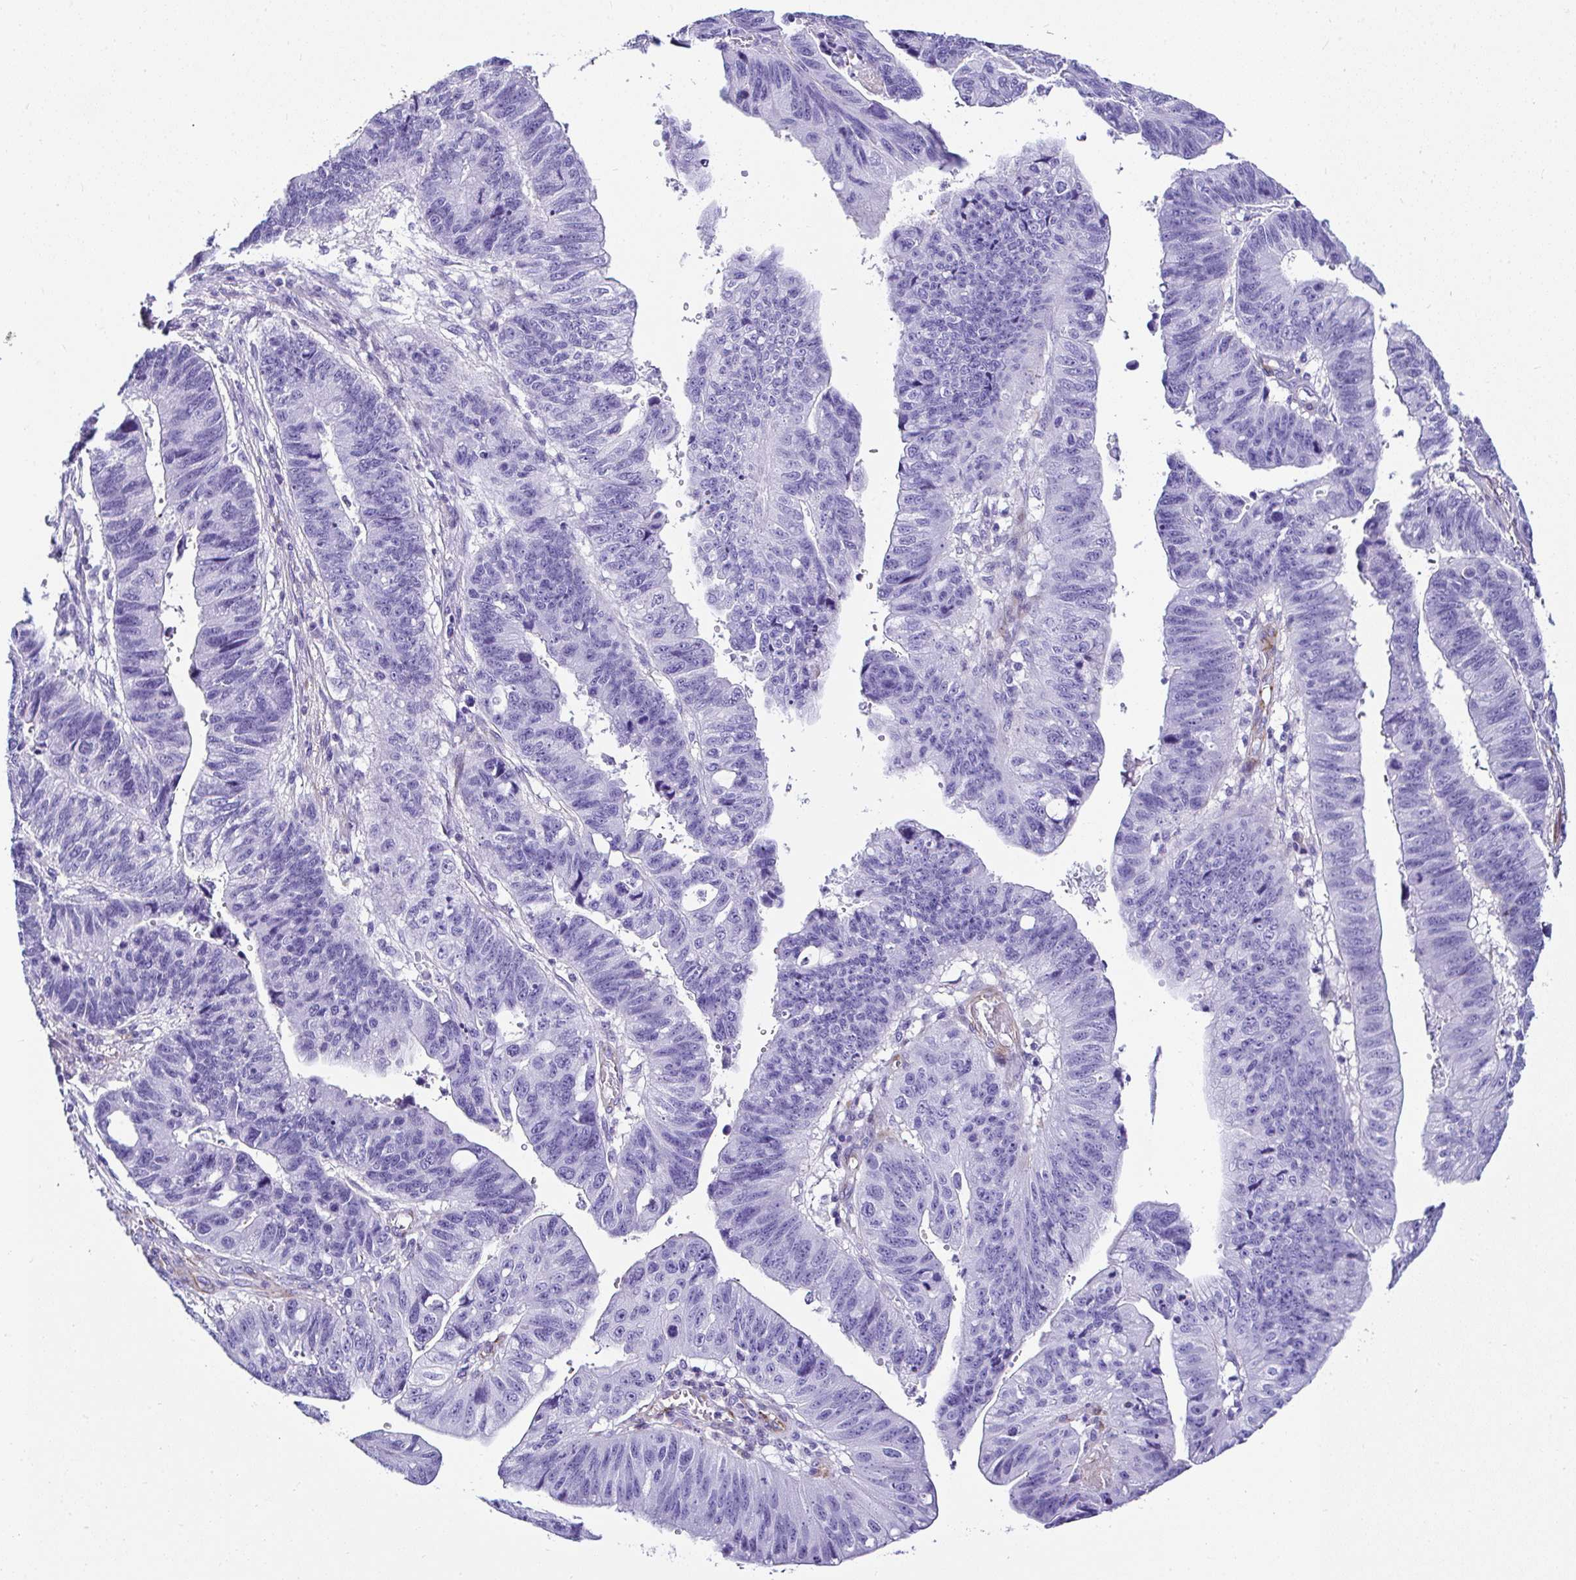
{"staining": {"intensity": "negative", "quantity": "none", "location": "none"}, "tissue": "stomach cancer", "cell_type": "Tumor cells", "image_type": "cancer", "snomed": [{"axis": "morphology", "description": "Adenocarcinoma, NOS"}, {"axis": "topography", "description": "Stomach"}], "caption": "Adenocarcinoma (stomach) was stained to show a protein in brown. There is no significant positivity in tumor cells. Brightfield microscopy of immunohistochemistry stained with DAB (brown) and hematoxylin (blue), captured at high magnification.", "gene": "DEPDC5", "patient": {"sex": "male", "age": 59}}